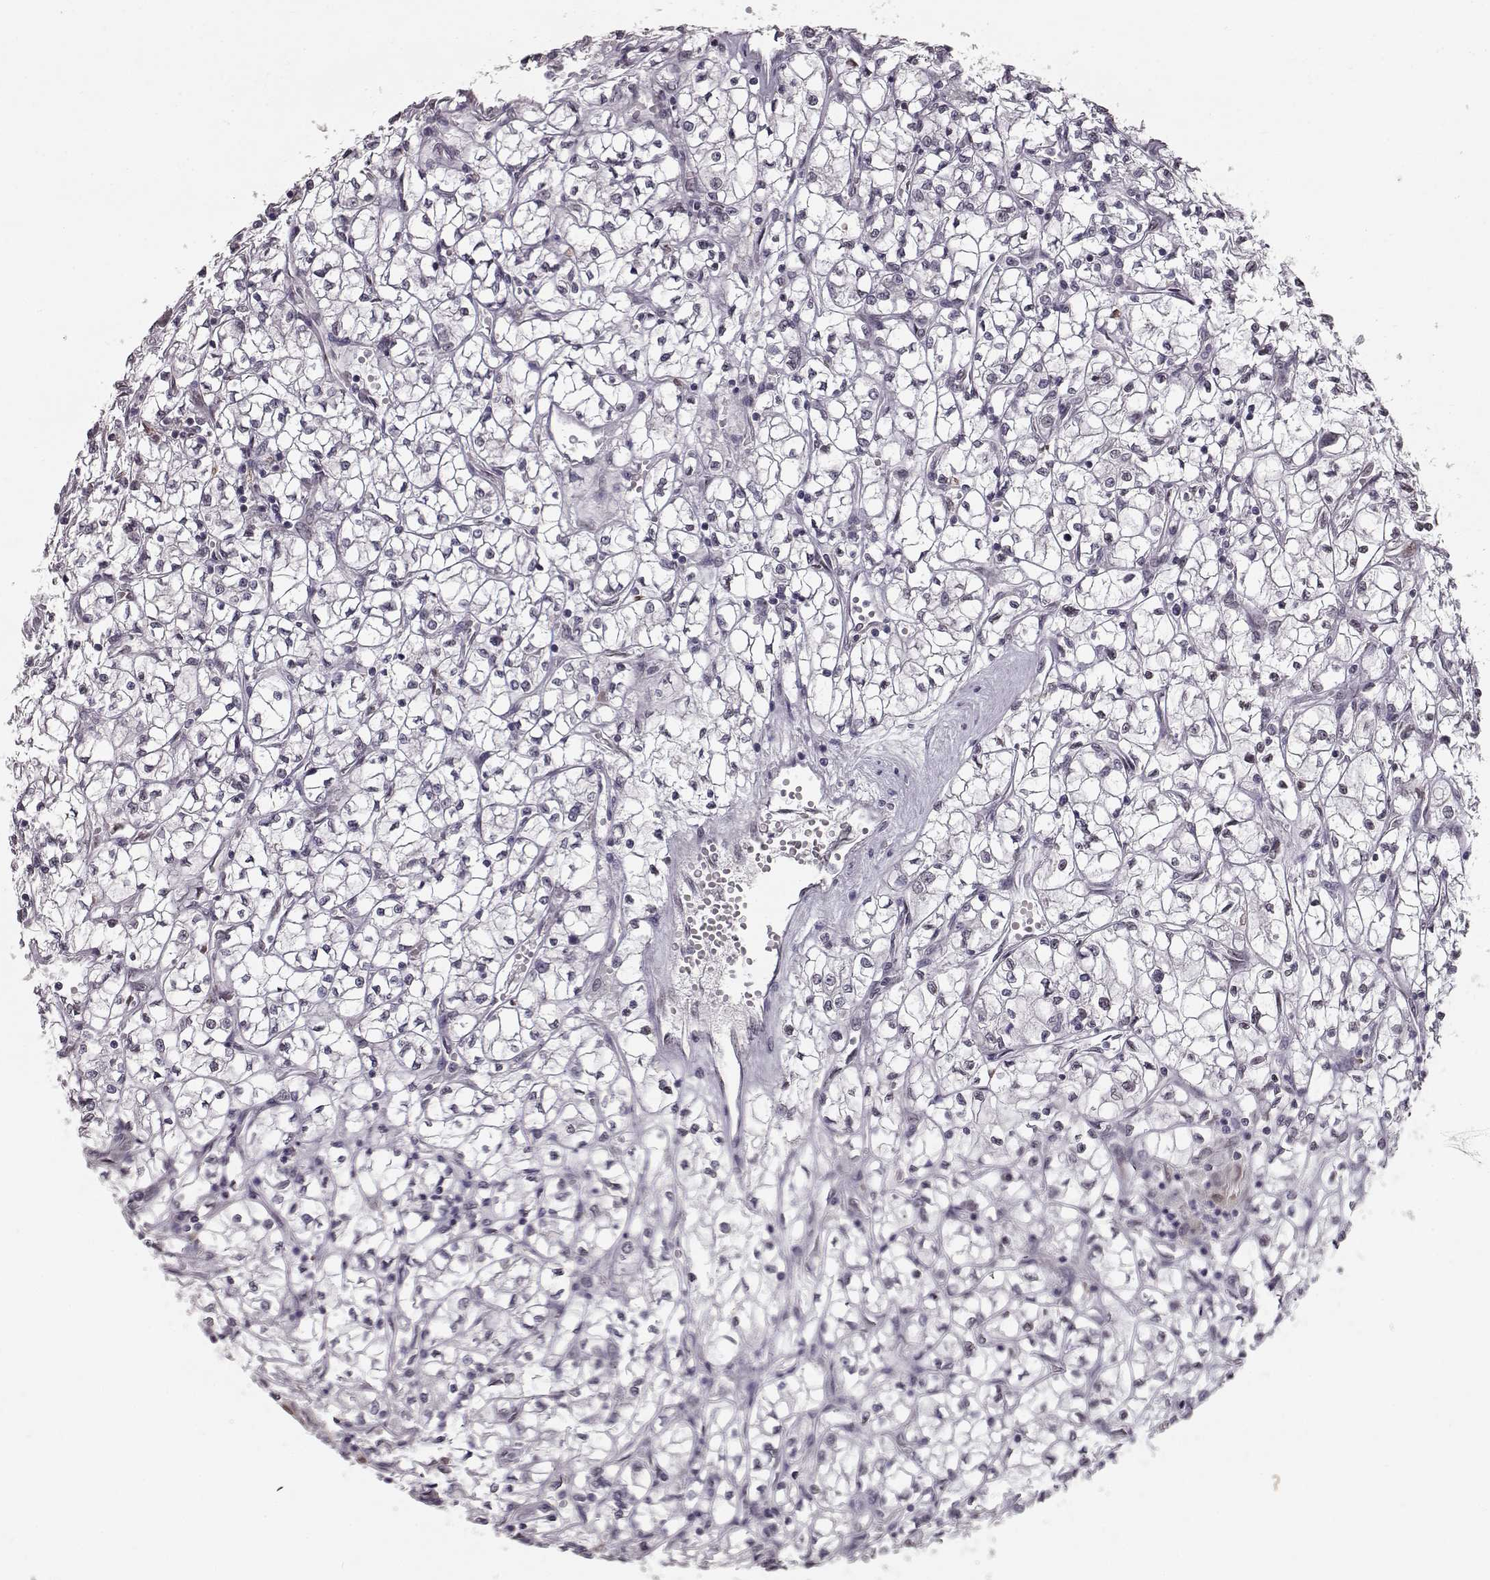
{"staining": {"intensity": "negative", "quantity": "none", "location": "none"}, "tissue": "renal cancer", "cell_type": "Tumor cells", "image_type": "cancer", "snomed": [{"axis": "morphology", "description": "Adenocarcinoma, NOS"}, {"axis": "topography", "description": "Kidney"}], "caption": "The image demonstrates no staining of tumor cells in renal adenocarcinoma.", "gene": "NUP37", "patient": {"sex": "female", "age": 64}}